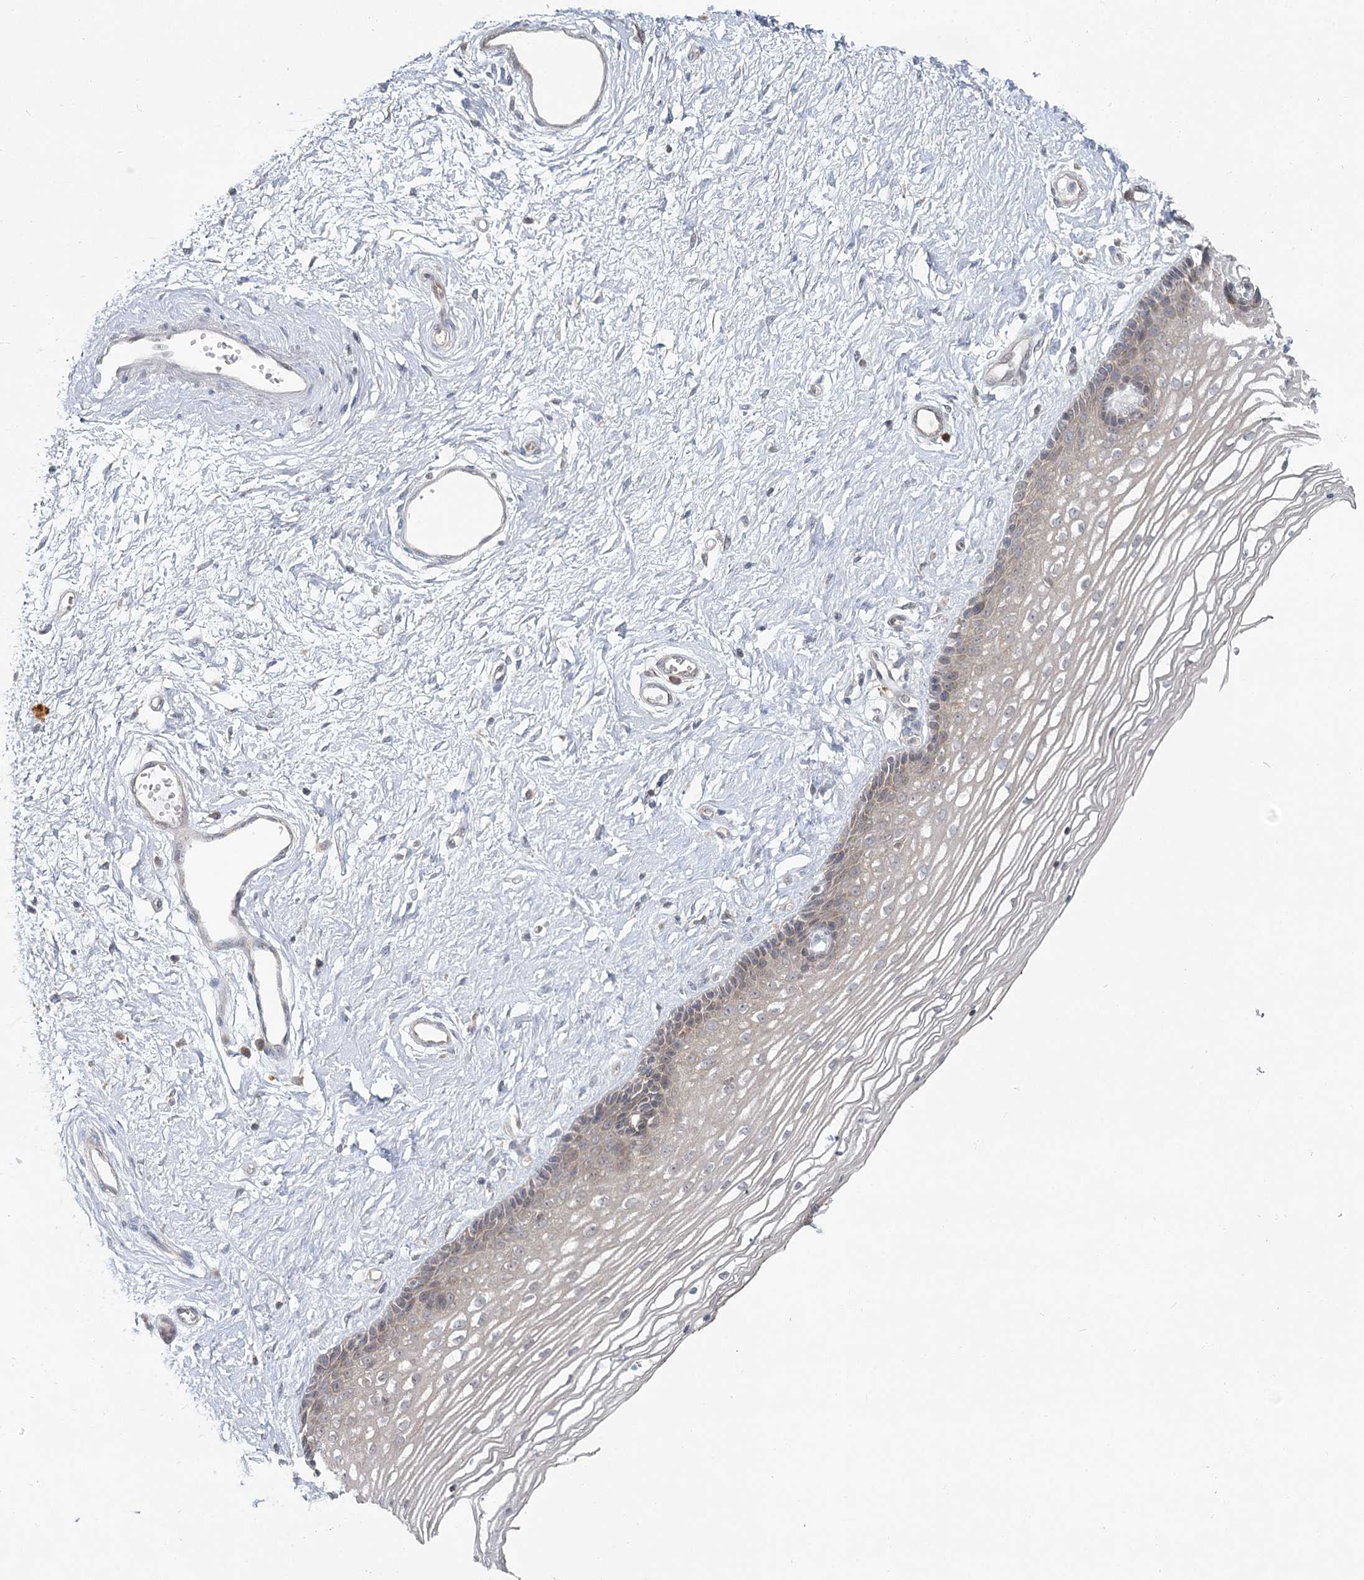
{"staining": {"intensity": "weak", "quantity": "<25%", "location": "cytoplasmic/membranous"}, "tissue": "vagina", "cell_type": "Squamous epithelial cells", "image_type": "normal", "snomed": [{"axis": "morphology", "description": "Normal tissue, NOS"}, {"axis": "topography", "description": "Vagina"}], "caption": "Squamous epithelial cells are negative for protein expression in unremarkable human vagina. The staining was performed using DAB (3,3'-diaminobenzidine) to visualize the protein expression in brown, while the nuclei were stained in blue with hematoxylin (Magnification: 20x).", "gene": "THNSL1", "patient": {"sex": "female", "age": 46}}